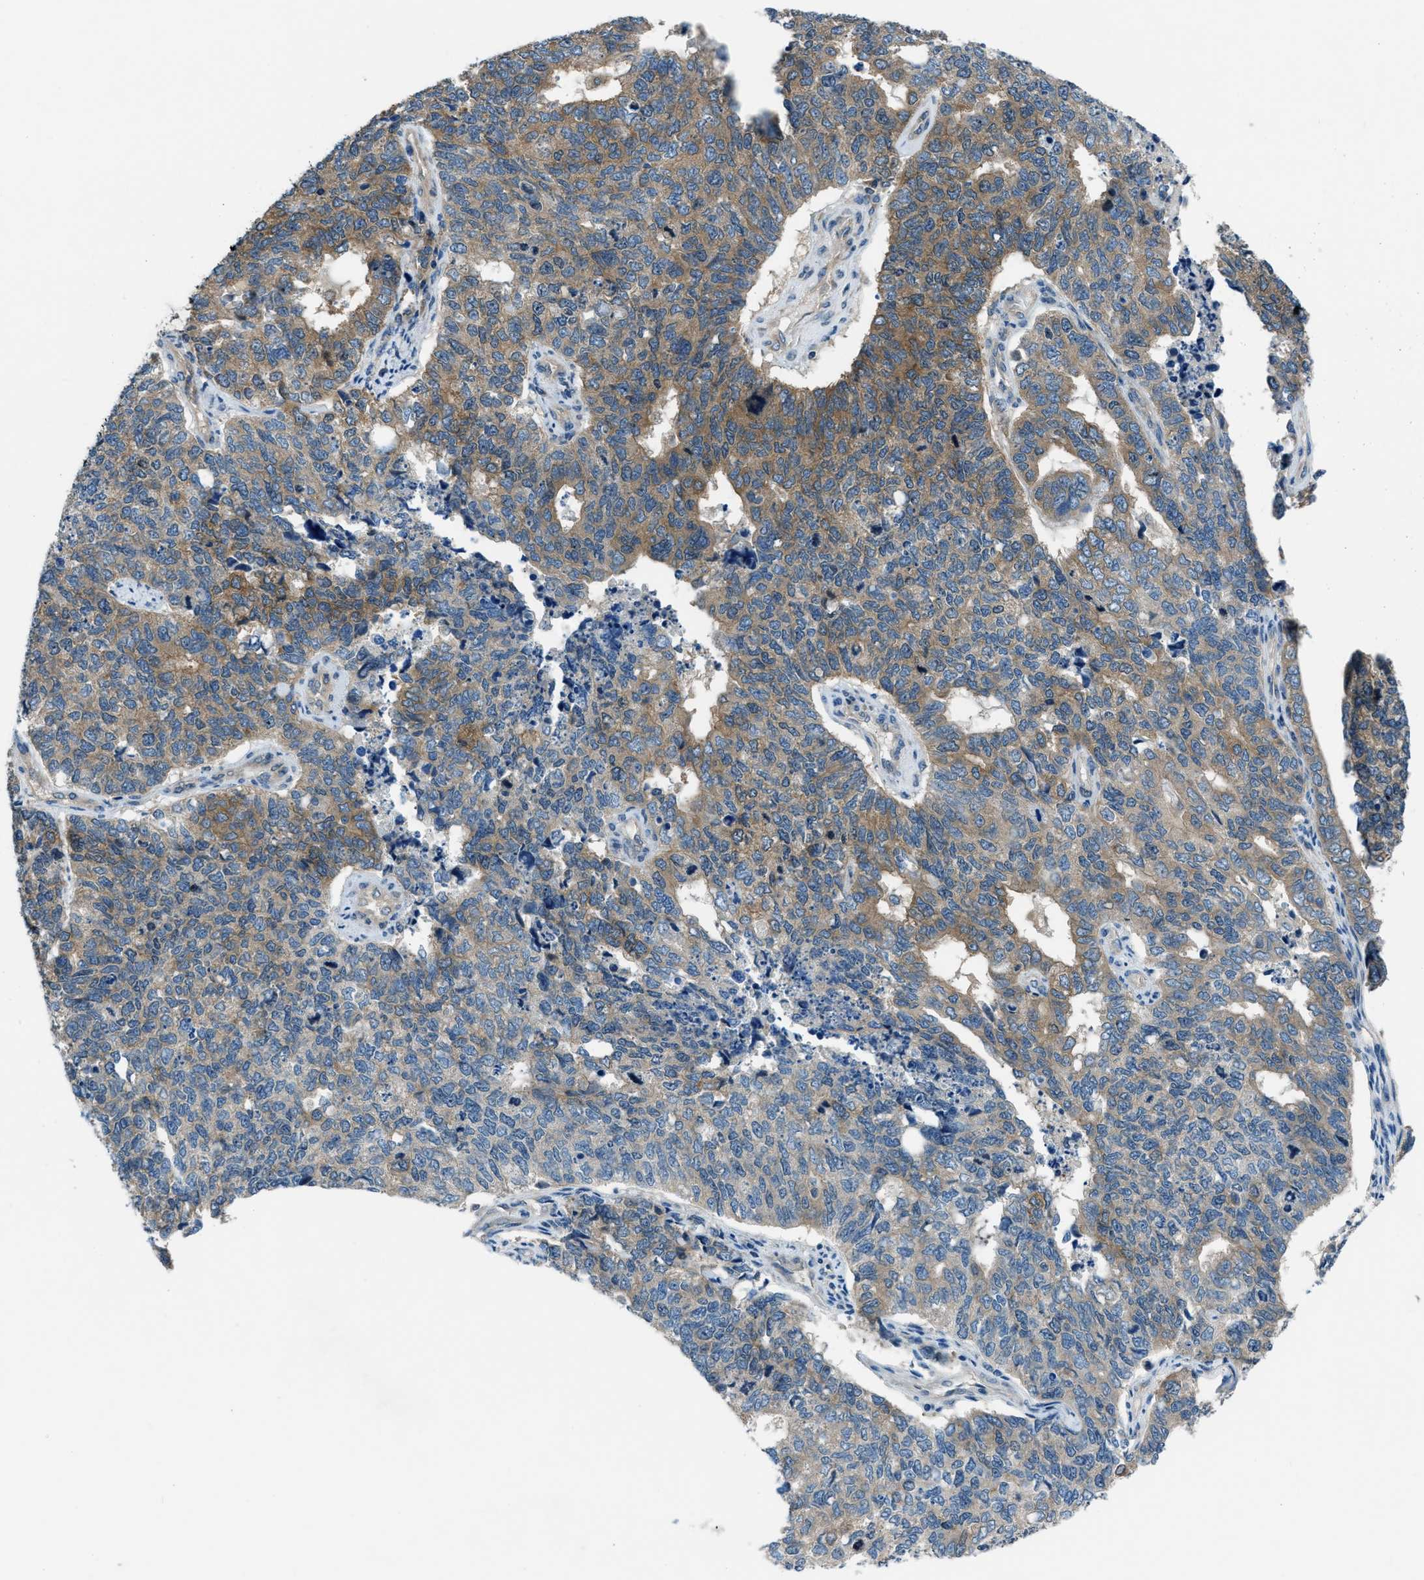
{"staining": {"intensity": "moderate", "quantity": "25%-75%", "location": "cytoplasmic/membranous"}, "tissue": "cervical cancer", "cell_type": "Tumor cells", "image_type": "cancer", "snomed": [{"axis": "morphology", "description": "Squamous cell carcinoma, NOS"}, {"axis": "topography", "description": "Cervix"}], "caption": "Cervical cancer (squamous cell carcinoma) stained with a brown dye displays moderate cytoplasmic/membranous positive expression in approximately 25%-75% of tumor cells.", "gene": "ARFGAP2", "patient": {"sex": "female", "age": 63}}